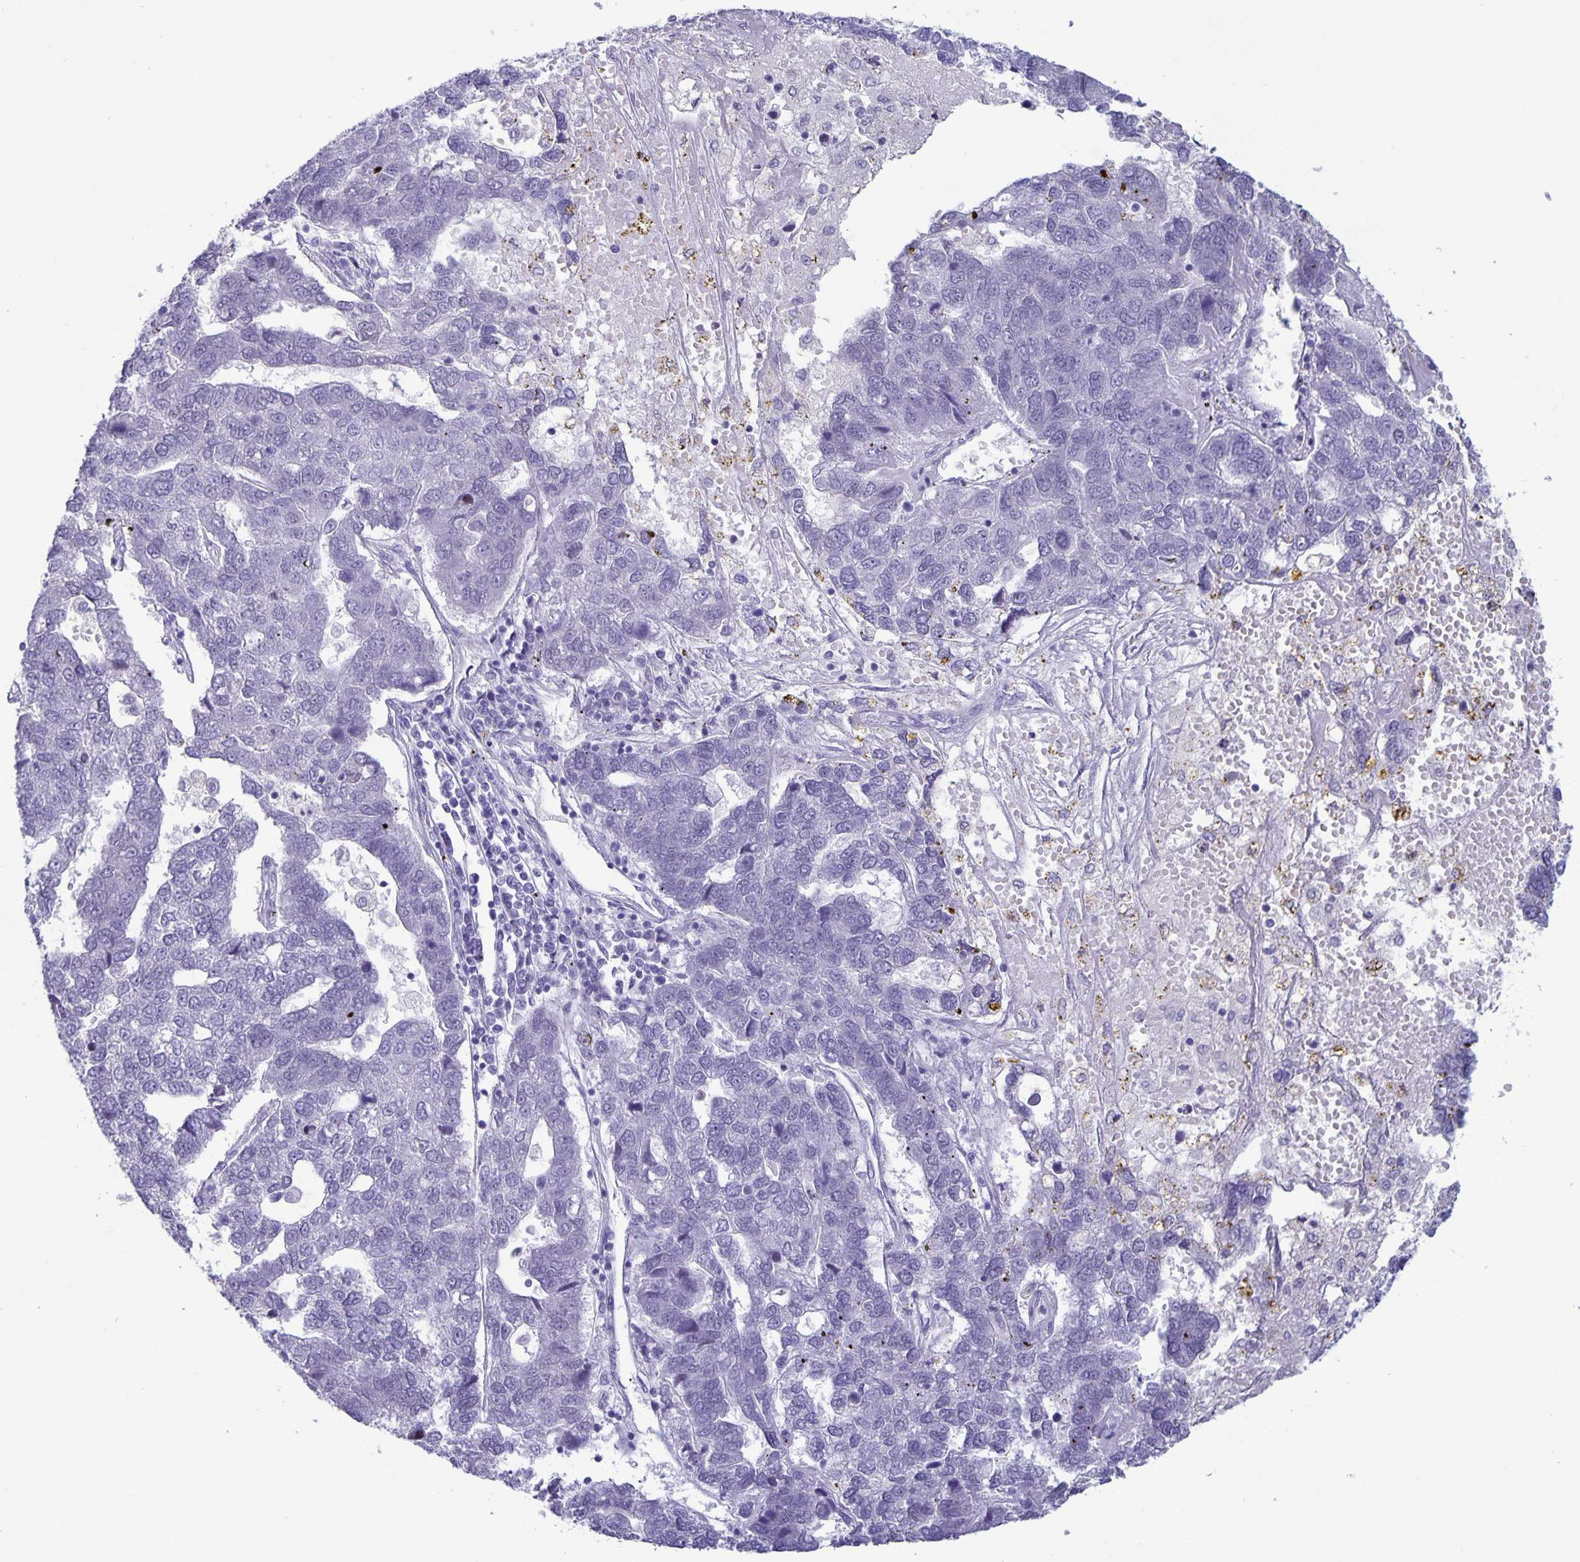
{"staining": {"intensity": "negative", "quantity": "none", "location": "none"}, "tissue": "pancreatic cancer", "cell_type": "Tumor cells", "image_type": "cancer", "snomed": [{"axis": "morphology", "description": "Adenocarcinoma, NOS"}, {"axis": "topography", "description": "Pancreas"}], "caption": "An immunohistochemistry (IHC) image of pancreatic cancer is shown. There is no staining in tumor cells of pancreatic cancer.", "gene": "BPIFA3", "patient": {"sex": "female", "age": 61}}